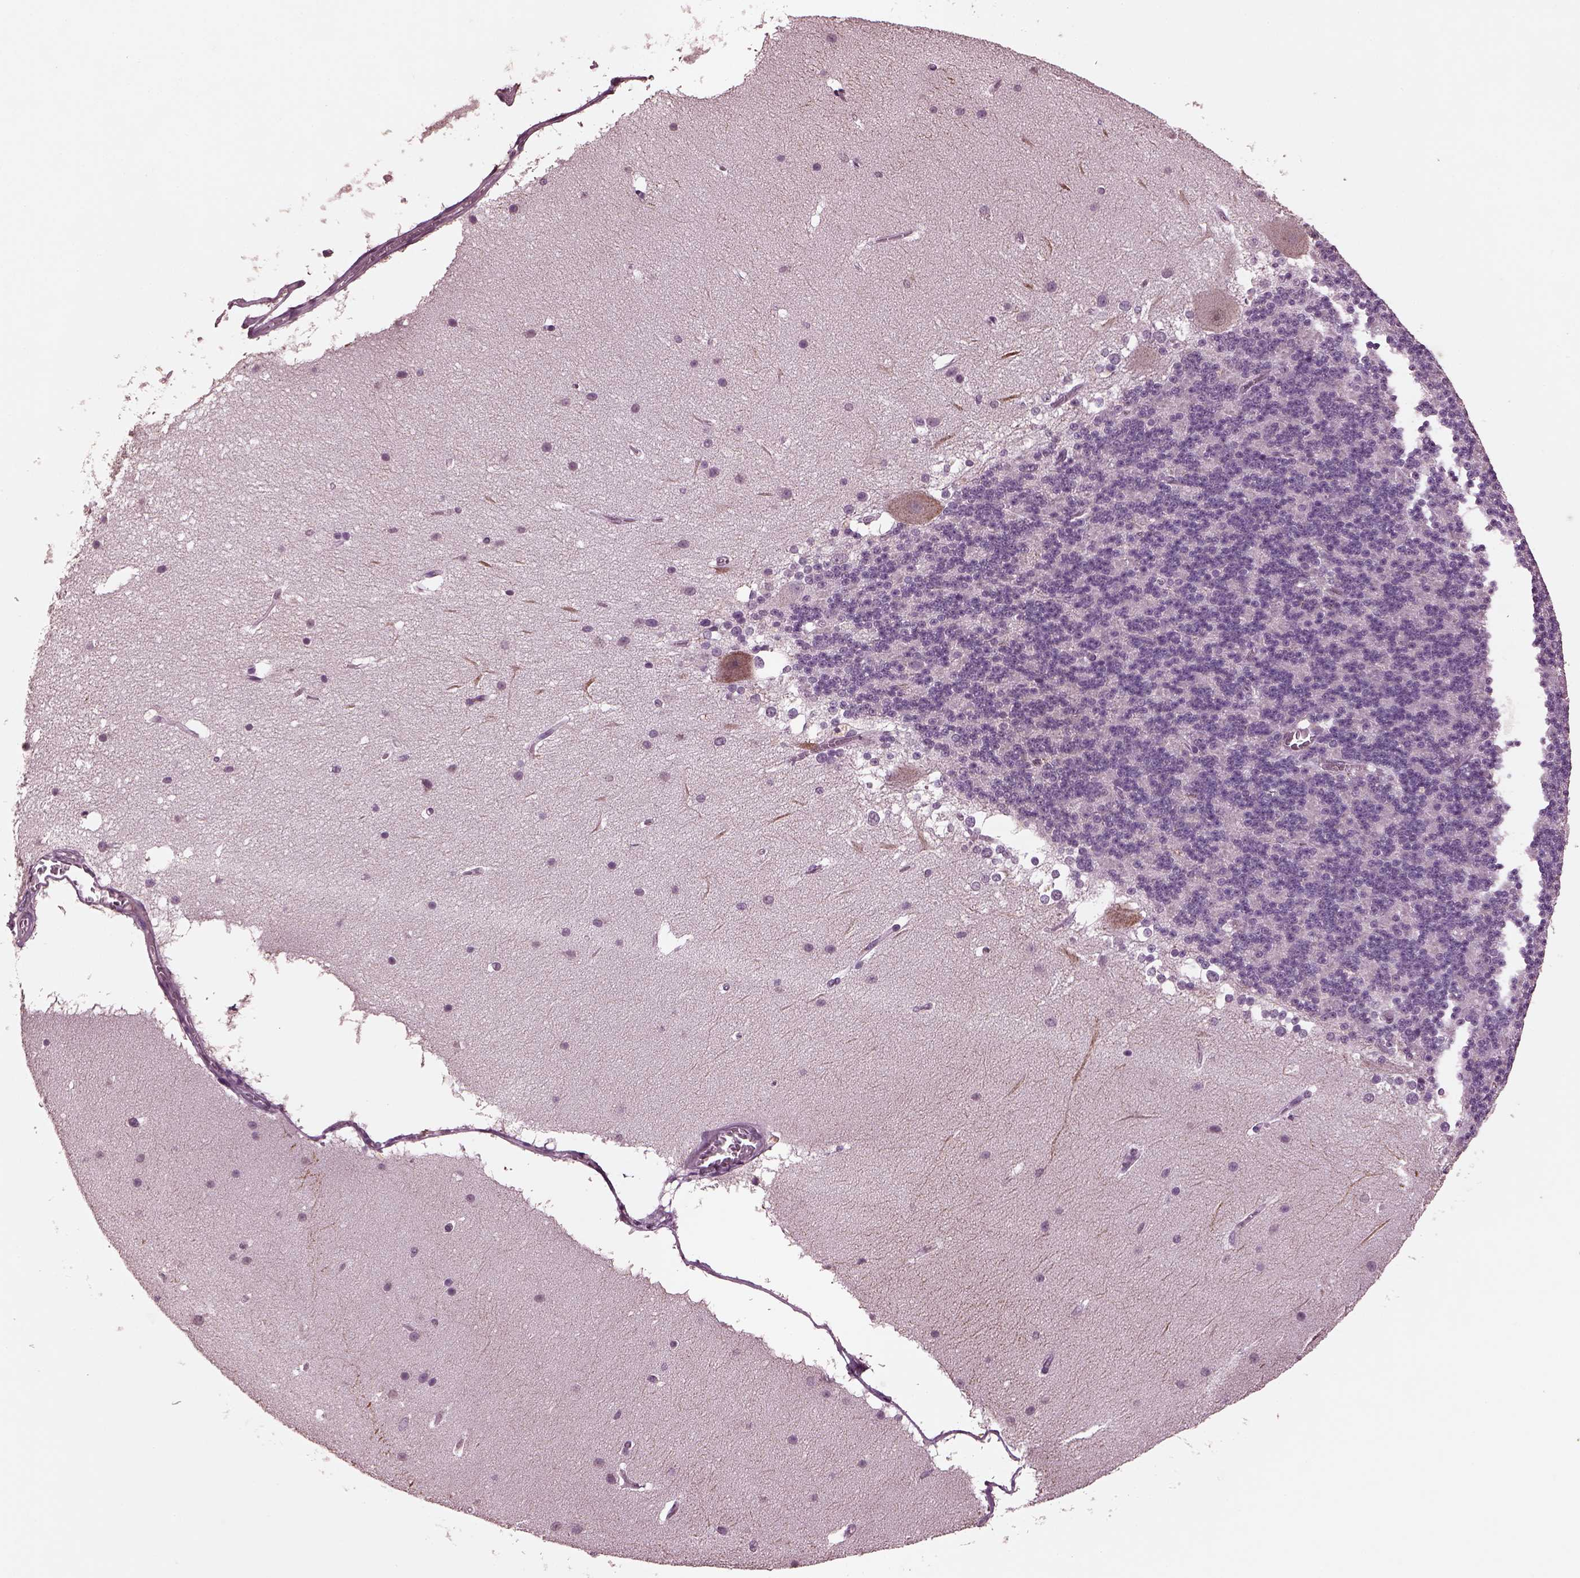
{"staining": {"intensity": "negative", "quantity": "none", "location": "none"}, "tissue": "cerebellum", "cell_type": "Cells in granular layer", "image_type": "normal", "snomed": [{"axis": "morphology", "description": "Normal tissue, NOS"}, {"axis": "topography", "description": "Cerebellum"}], "caption": "A photomicrograph of human cerebellum is negative for staining in cells in granular layer. The staining was performed using DAB (3,3'-diaminobenzidine) to visualize the protein expression in brown, while the nuclei were stained in blue with hematoxylin (Magnification: 20x).", "gene": "IL18RAP", "patient": {"sex": "female", "age": 19}}